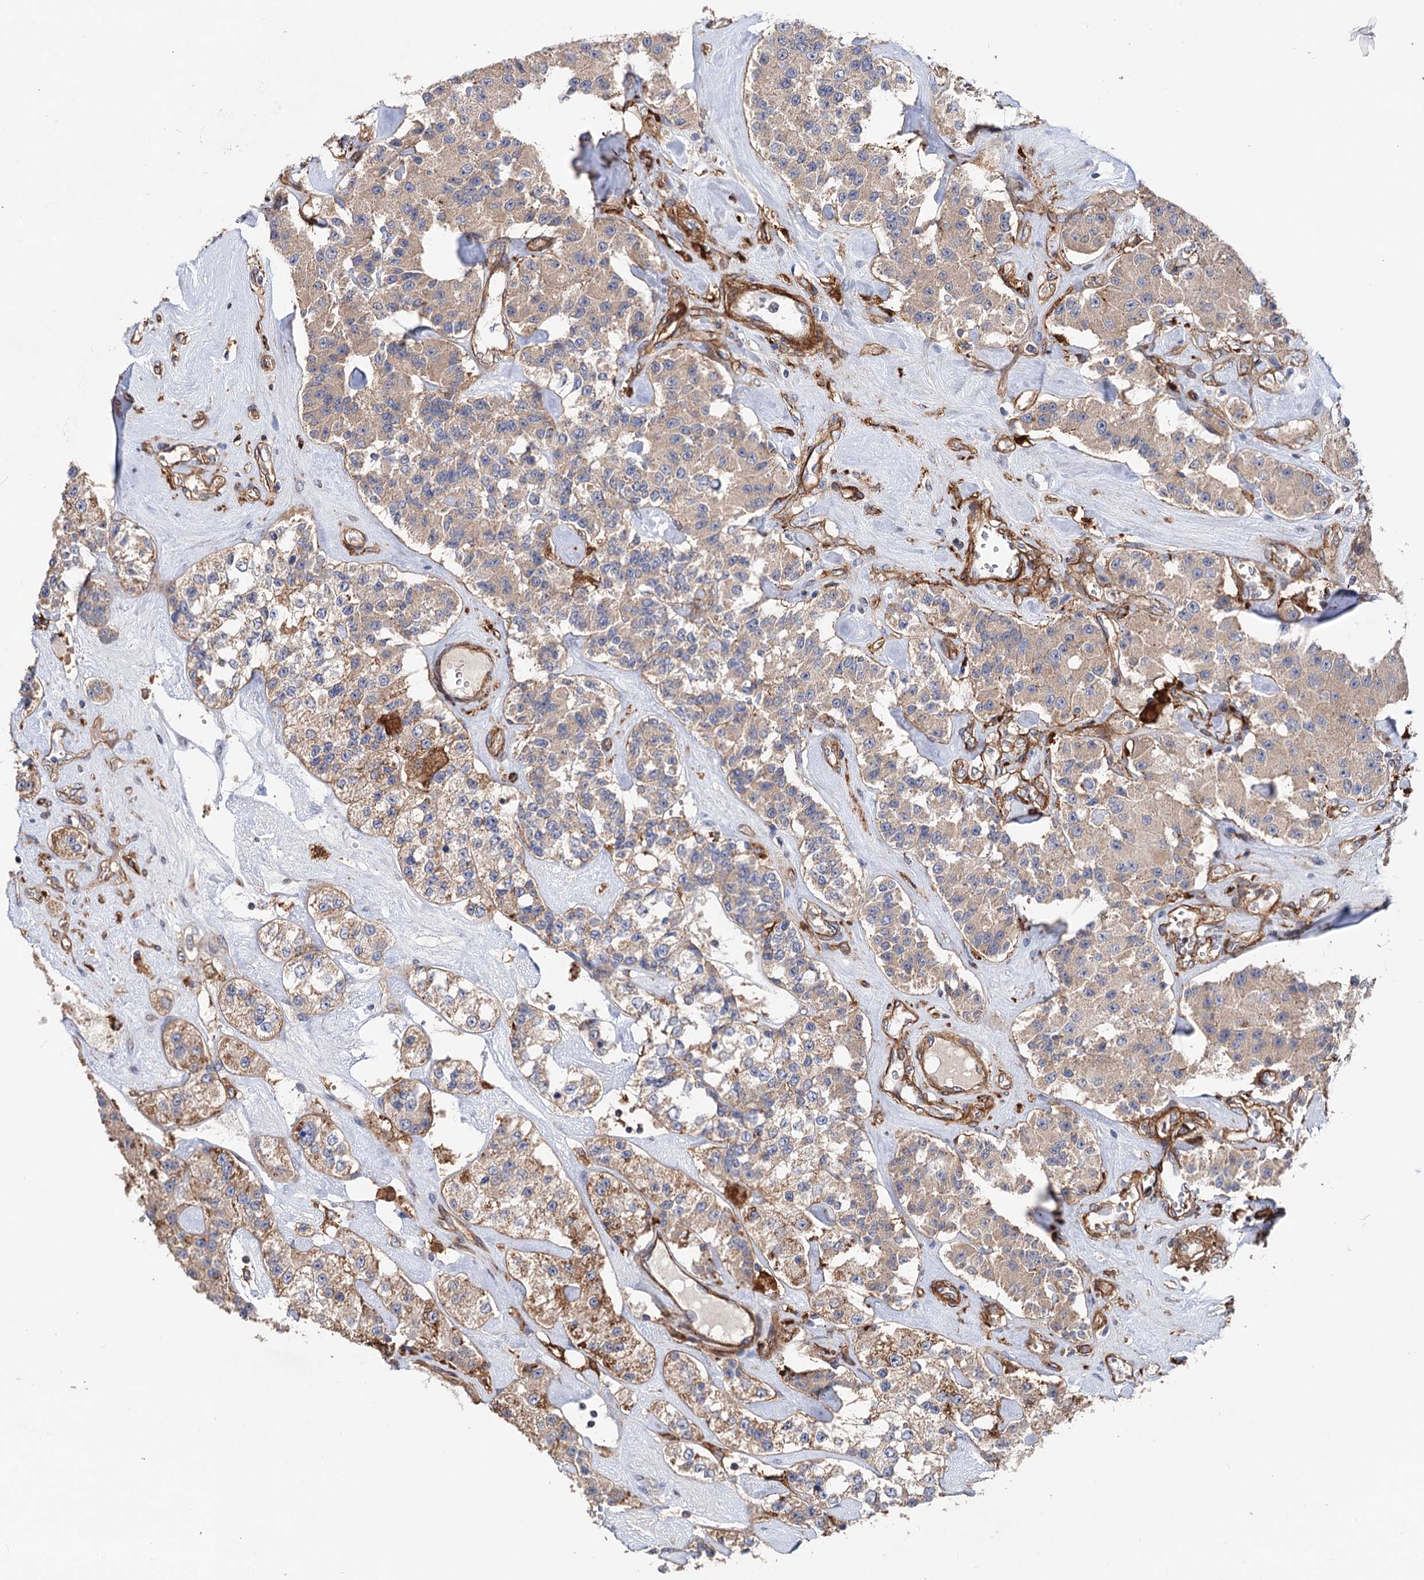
{"staining": {"intensity": "weak", "quantity": "<25%", "location": "cytoplasmic/membranous"}, "tissue": "carcinoid", "cell_type": "Tumor cells", "image_type": "cancer", "snomed": [{"axis": "morphology", "description": "Carcinoid, malignant, NOS"}, {"axis": "topography", "description": "Pancreas"}], "caption": "An IHC micrograph of carcinoid is shown. There is no staining in tumor cells of carcinoid.", "gene": "CSAD", "patient": {"sex": "male", "age": 41}}